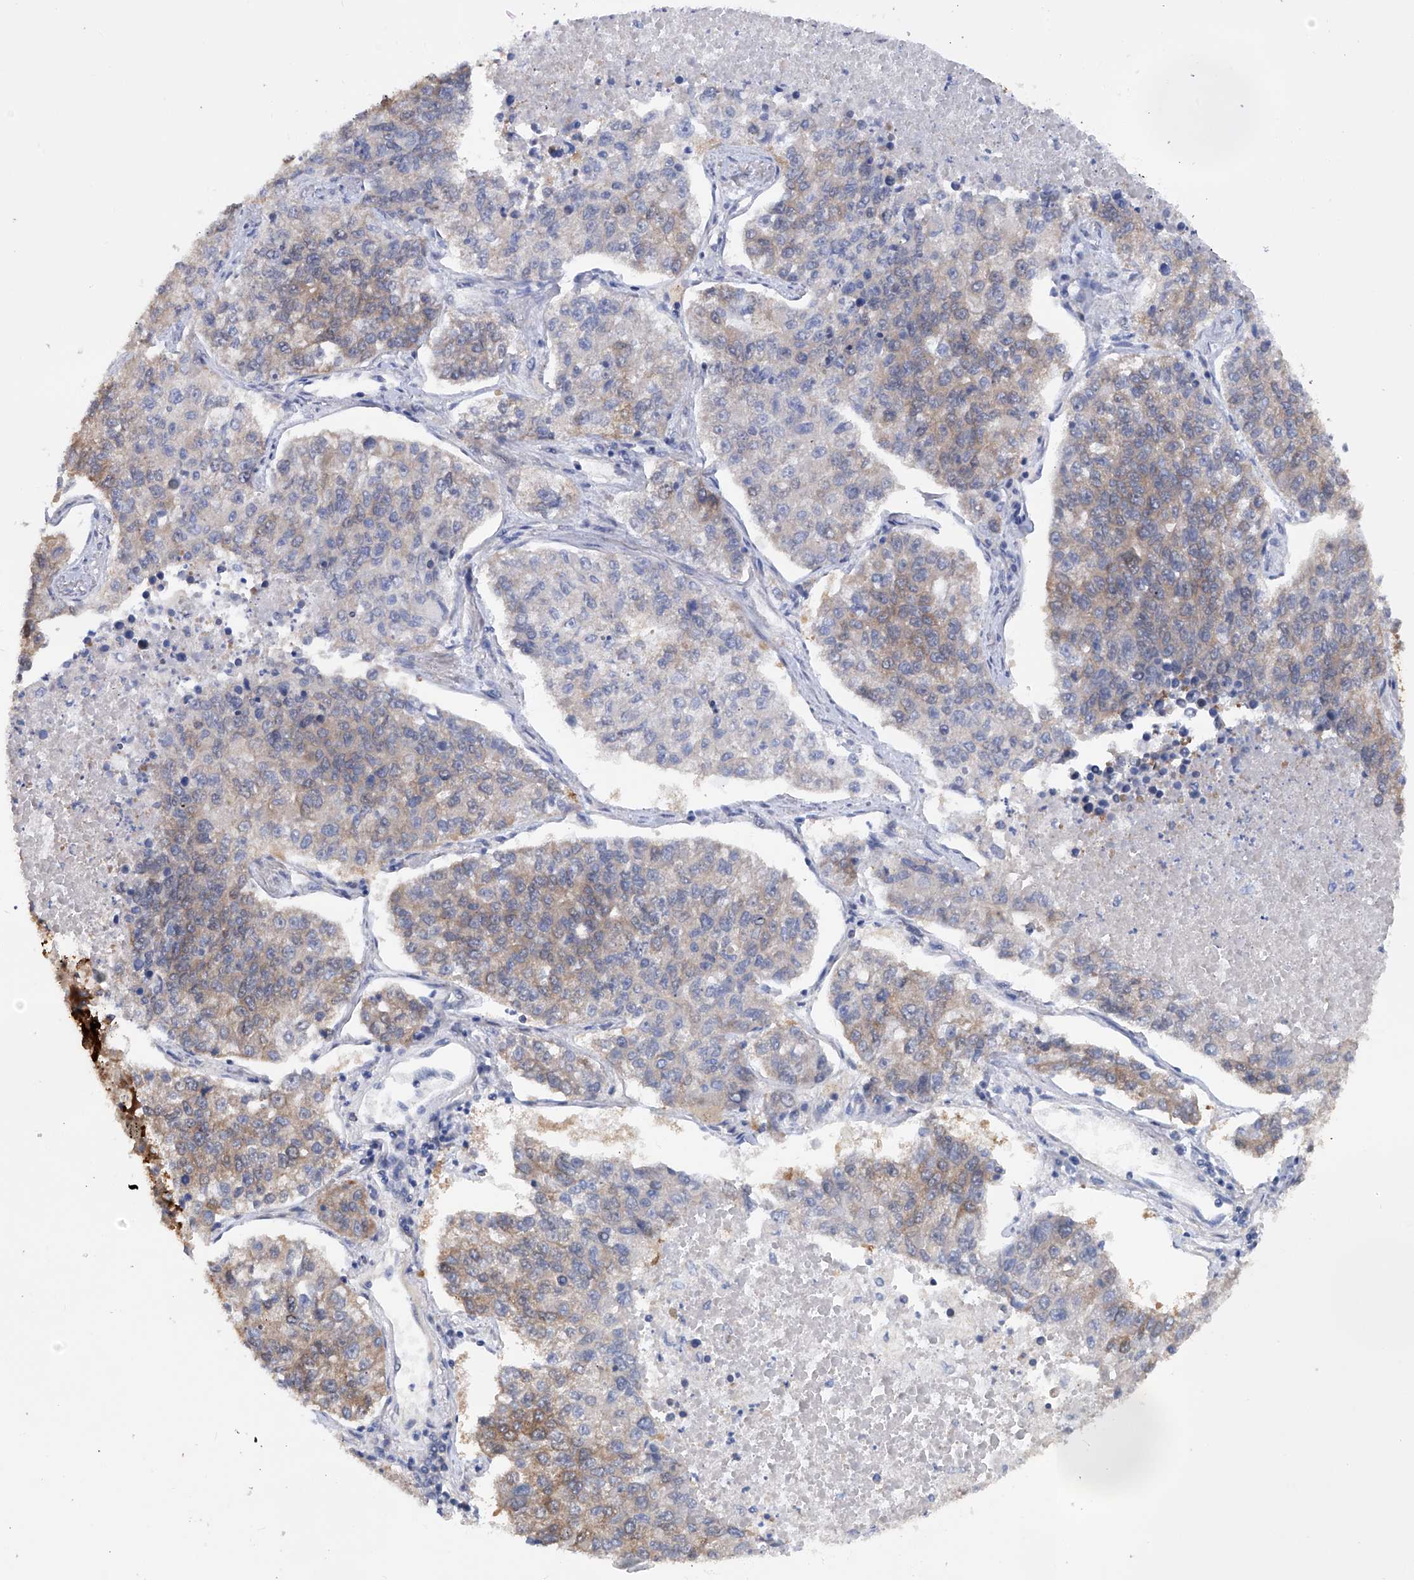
{"staining": {"intensity": "weak", "quantity": "25%-75%", "location": "cytoplasmic/membranous"}, "tissue": "lung cancer", "cell_type": "Tumor cells", "image_type": "cancer", "snomed": [{"axis": "morphology", "description": "Adenocarcinoma, NOS"}, {"axis": "topography", "description": "Lung"}], "caption": "Human lung cancer (adenocarcinoma) stained with a protein marker shows weak staining in tumor cells.", "gene": "NUDT17", "patient": {"sex": "male", "age": 49}}